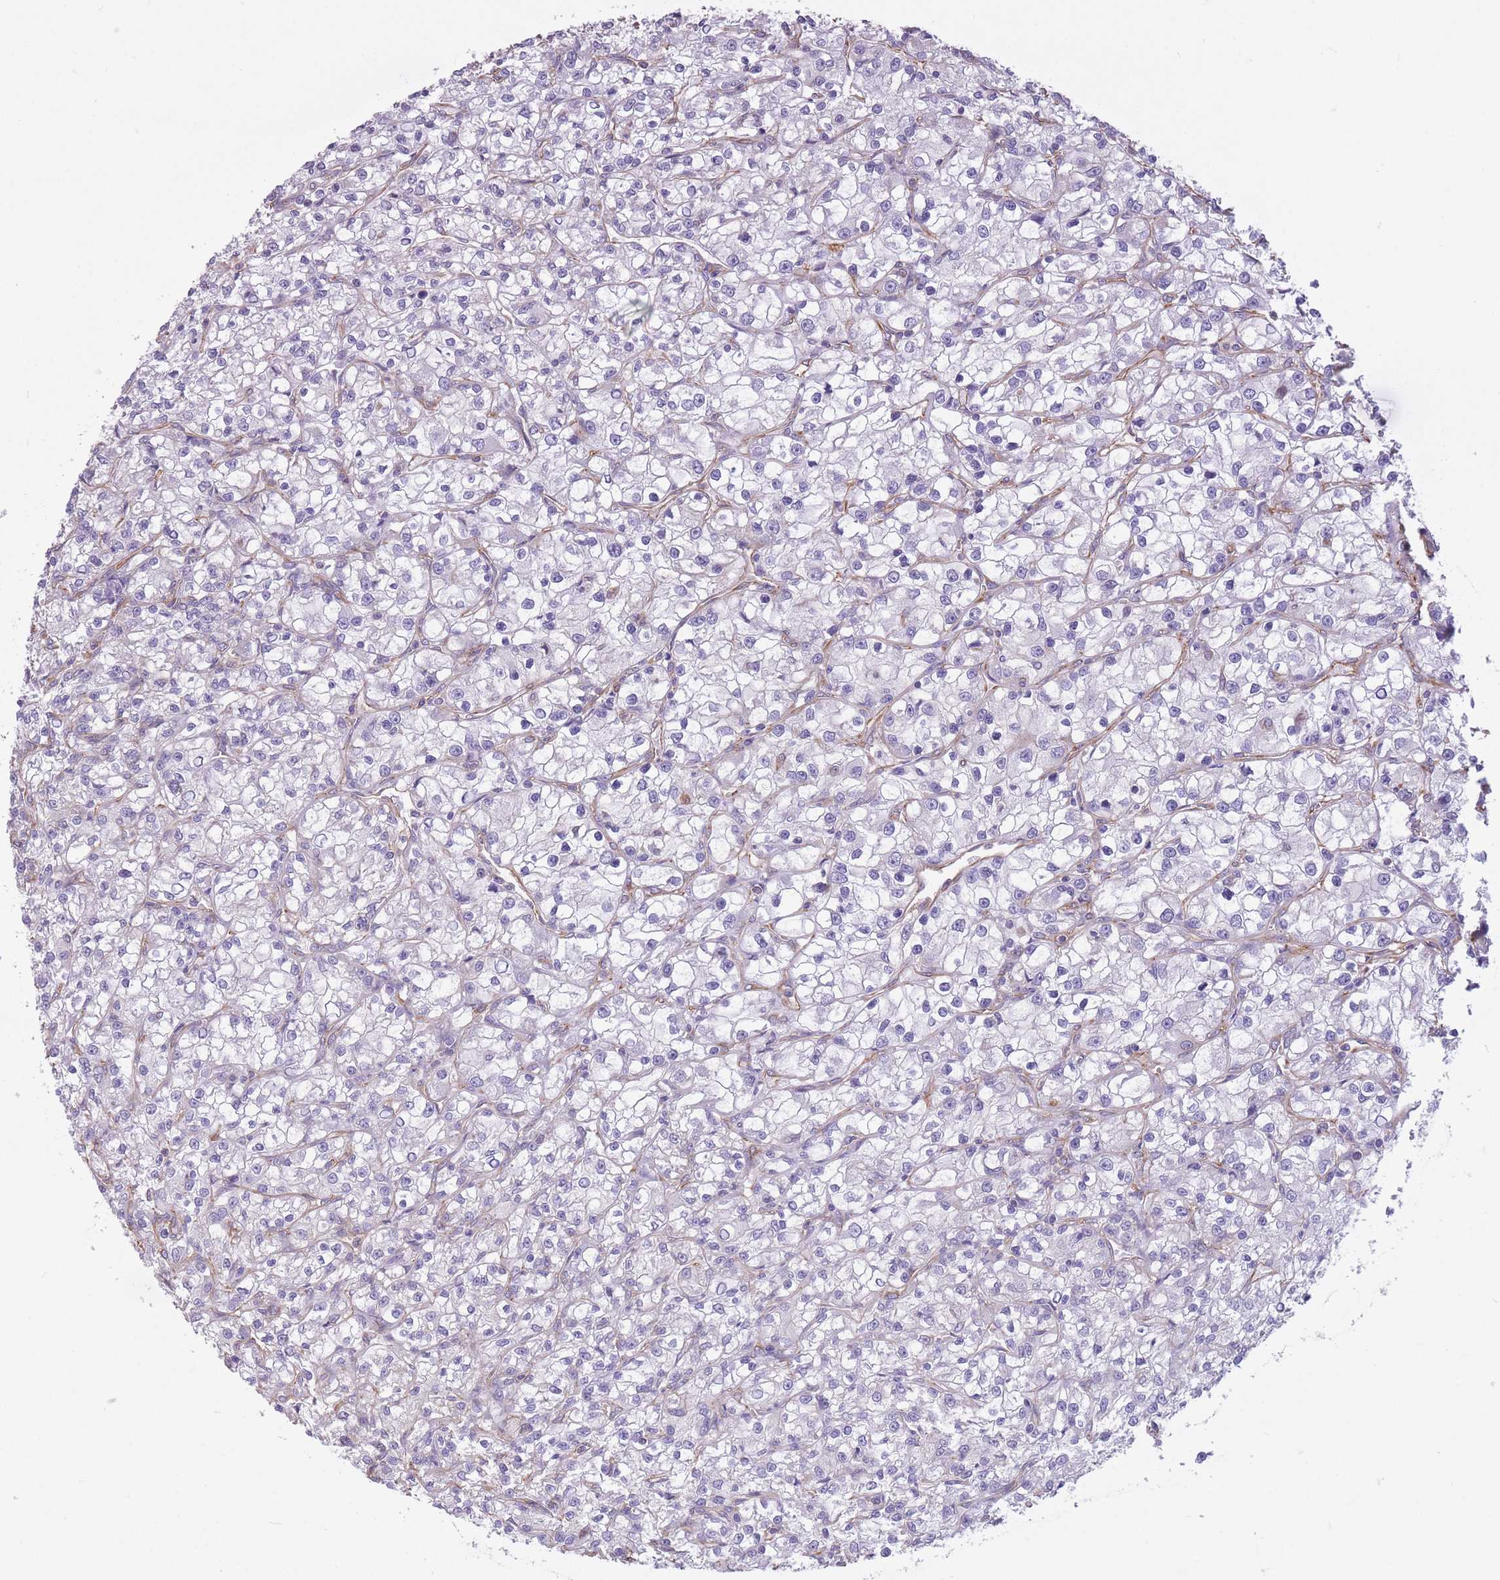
{"staining": {"intensity": "negative", "quantity": "none", "location": "none"}, "tissue": "renal cancer", "cell_type": "Tumor cells", "image_type": "cancer", "snomed": [{"axis": "morphology", "description": "Adenocarcinoma, NOS"}, {"axis": "topography", "description": "Kidney"}], "caption": "Tumor cells are negative for protein expression in human renal cancer.", "gene": "ADD1", "patient": {"sex": "female", "age": 59}}